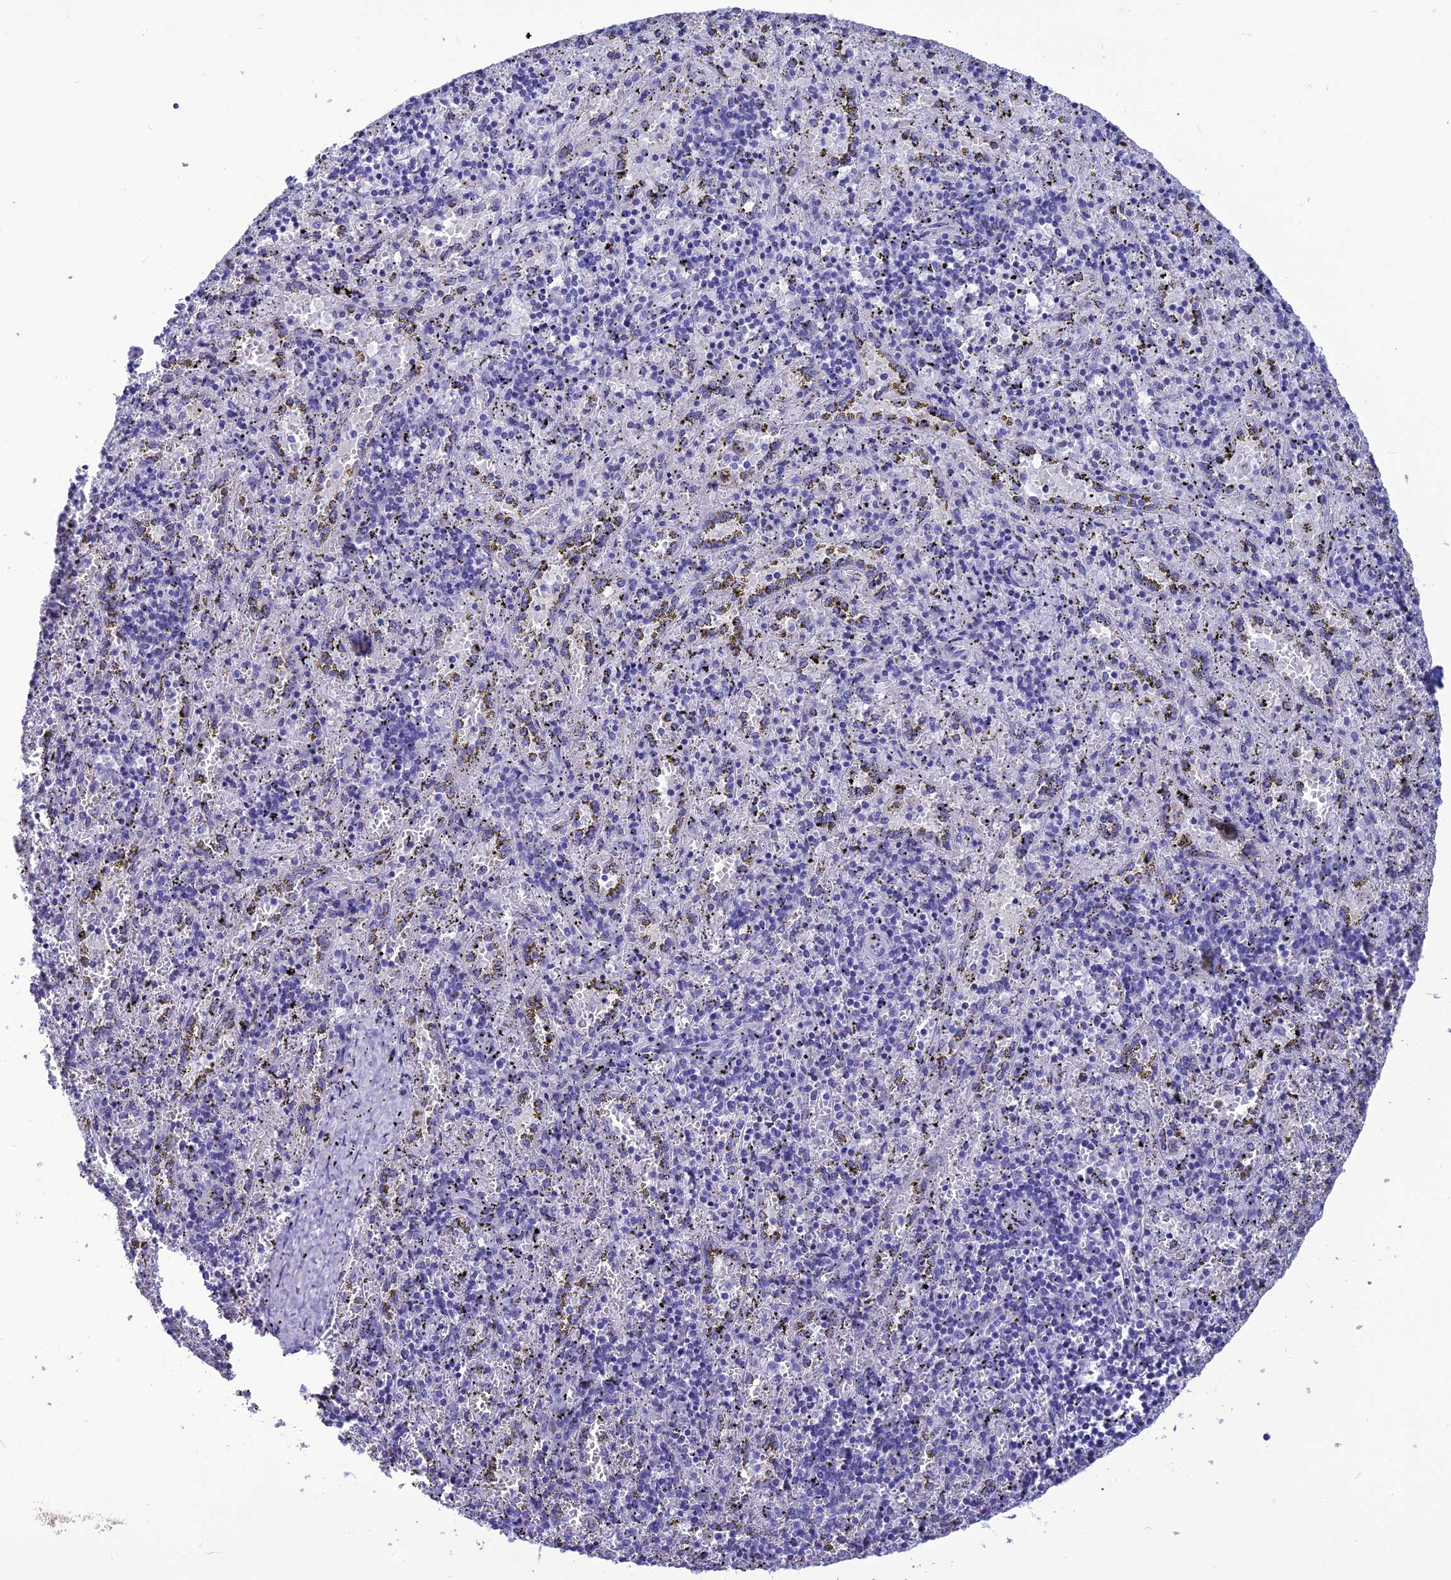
{"staining": {"intensity": "negative", "quantity": "none", "location": "none"}, "tissue": "spleen", "cell_type": "Cells in red pulp", "image_type": "normal", "snomed": [{"axis": "morphology", "description": "Normal tissue, NOS"}, {"axis": "topography", "description": "Spleen"}], "caption": "The immunohistochemistry (IHC) photomicrograph has no significant expression in cells in red pulp of spleen.", "gene": "BBS2", "patient": {"sex": "male", "age": 11}}